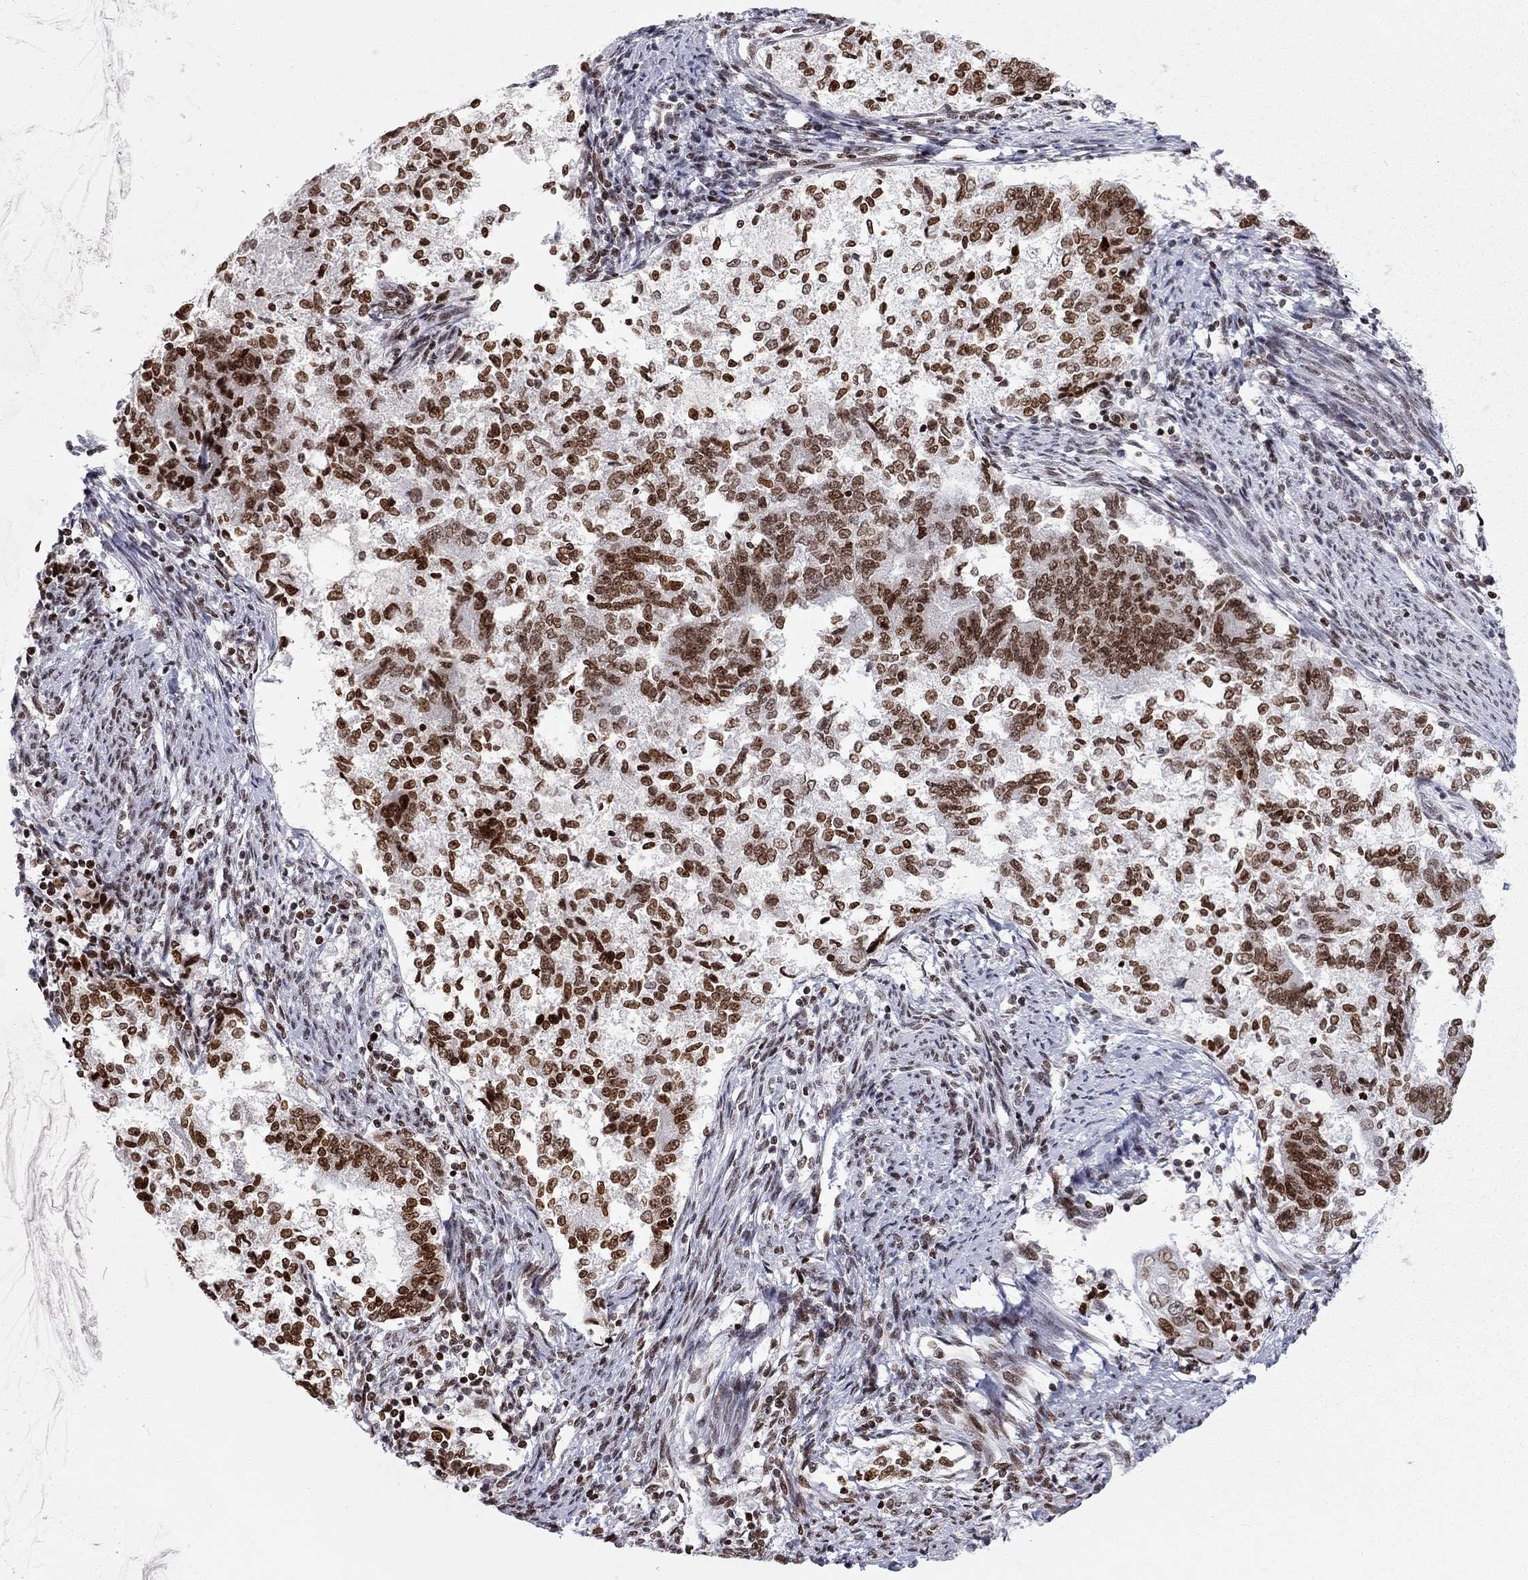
{"staining": {"intensity": "strong", "quantity": ">75%", "location": "nuclear"}, "tissue": "endometrial cancer", "cell_type": "Tumor cells", "image_type": "cancer", "snomed": [{"axis": "morphology", "description": "Adenocarcinoma, NOS"}, {"axis": "topography", "description": "Endometrium"}], "caption": "Endometrial adenocarcinoma stained with IHC shows strong nuclear positivity in about >75% of tumor cells.", "gene": "H2AX", "patient": {"sex": "female", "age": 65}}